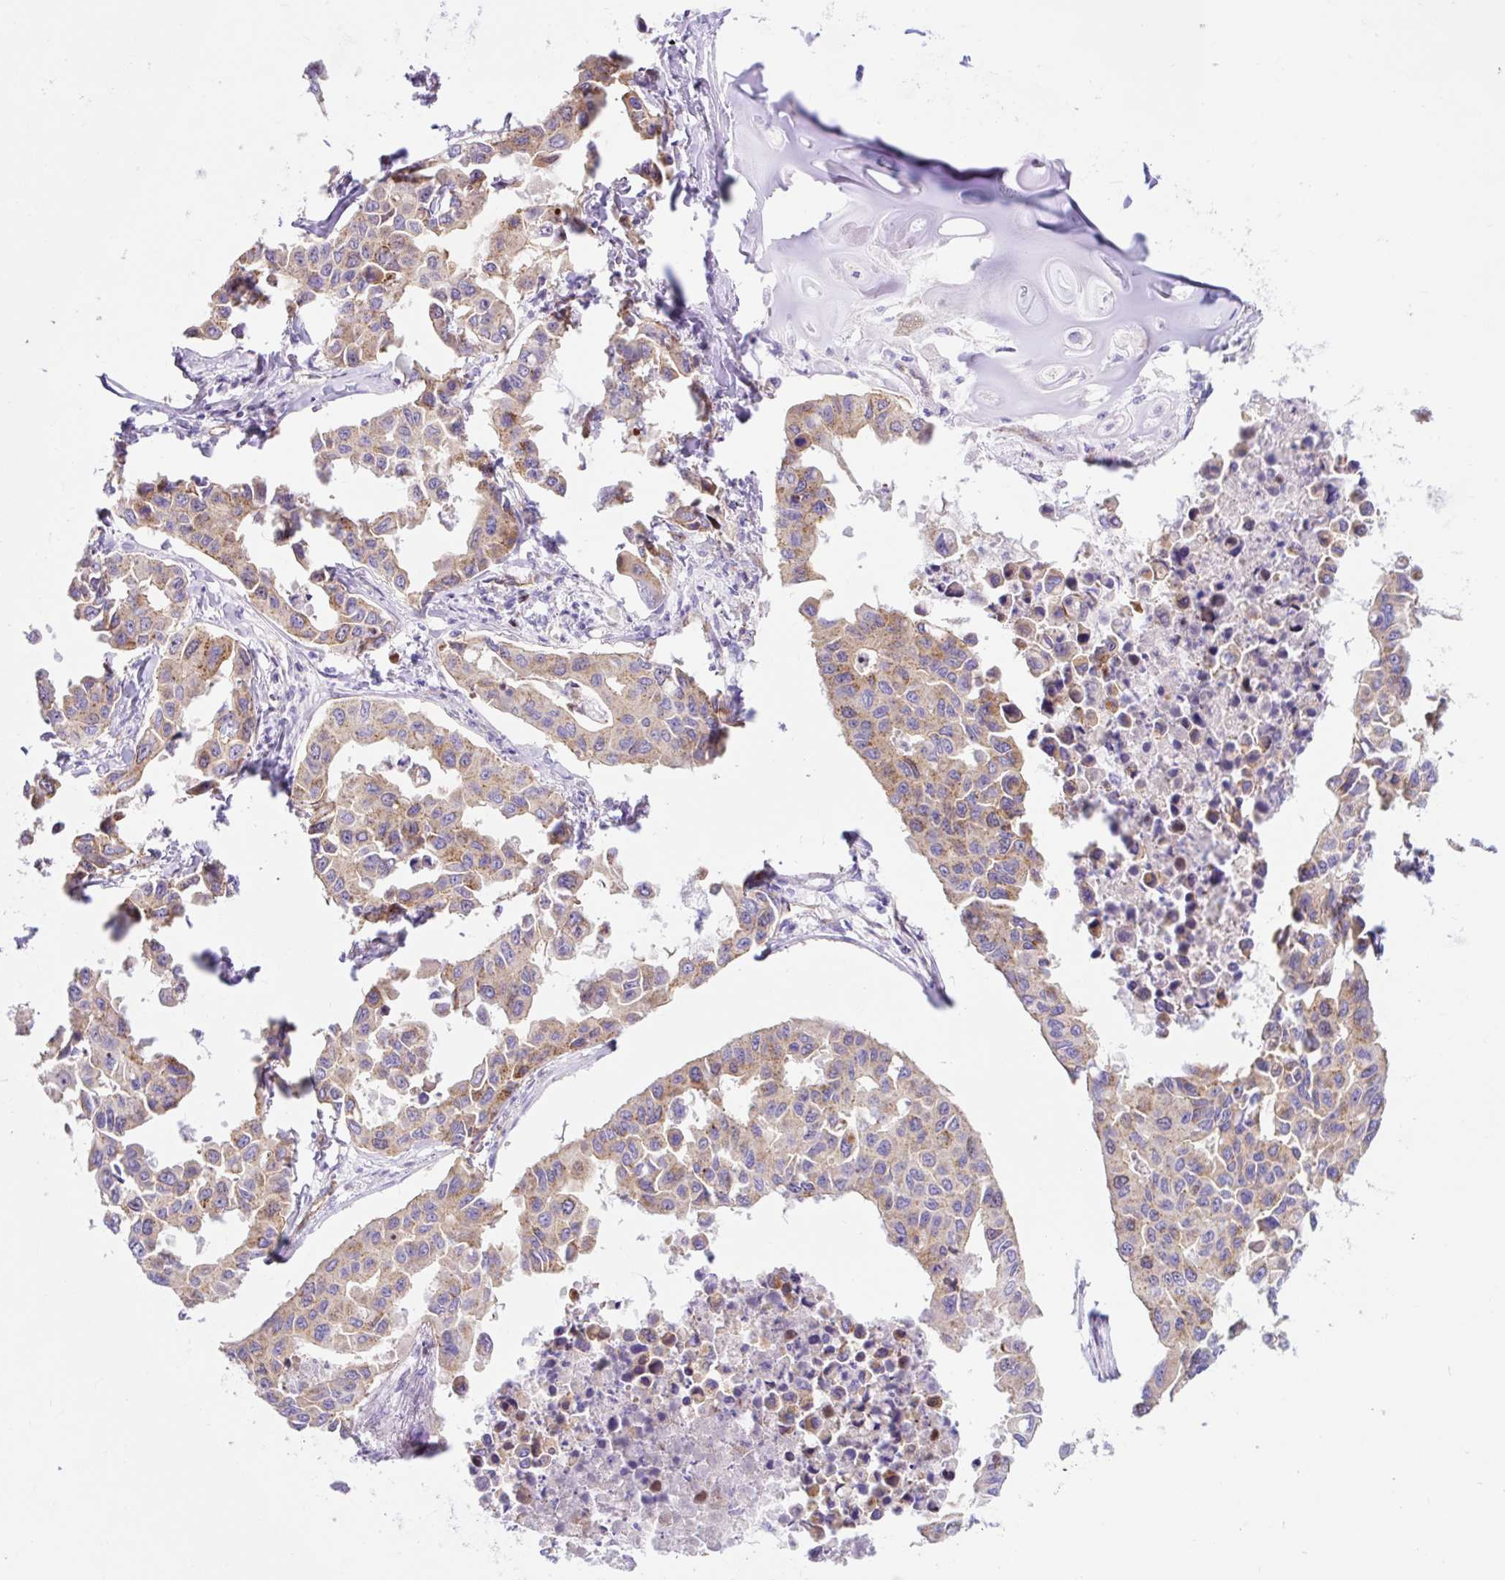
{"staining": {"intensity": "moderate", "quantity": ">75%", "location": "cytoplasmic/membranous"}, "tissue": "lung cancer", "cell_type": "Tumor cells", "image_type": "cancer", "snomed": [{"axis": "morphology", "description": "Adenocarcinoma, NOS"}, {"axis": "topography", "description": "Lung"}], "caption": "IHC (DAB) staining of lung adenocarcinoma reveals moderate cytoplasmic/membranous protein staining in approximately >75% of tumor cells.", "gene": "HIP1R", "patient": {"sex": "male", "age": 64}}